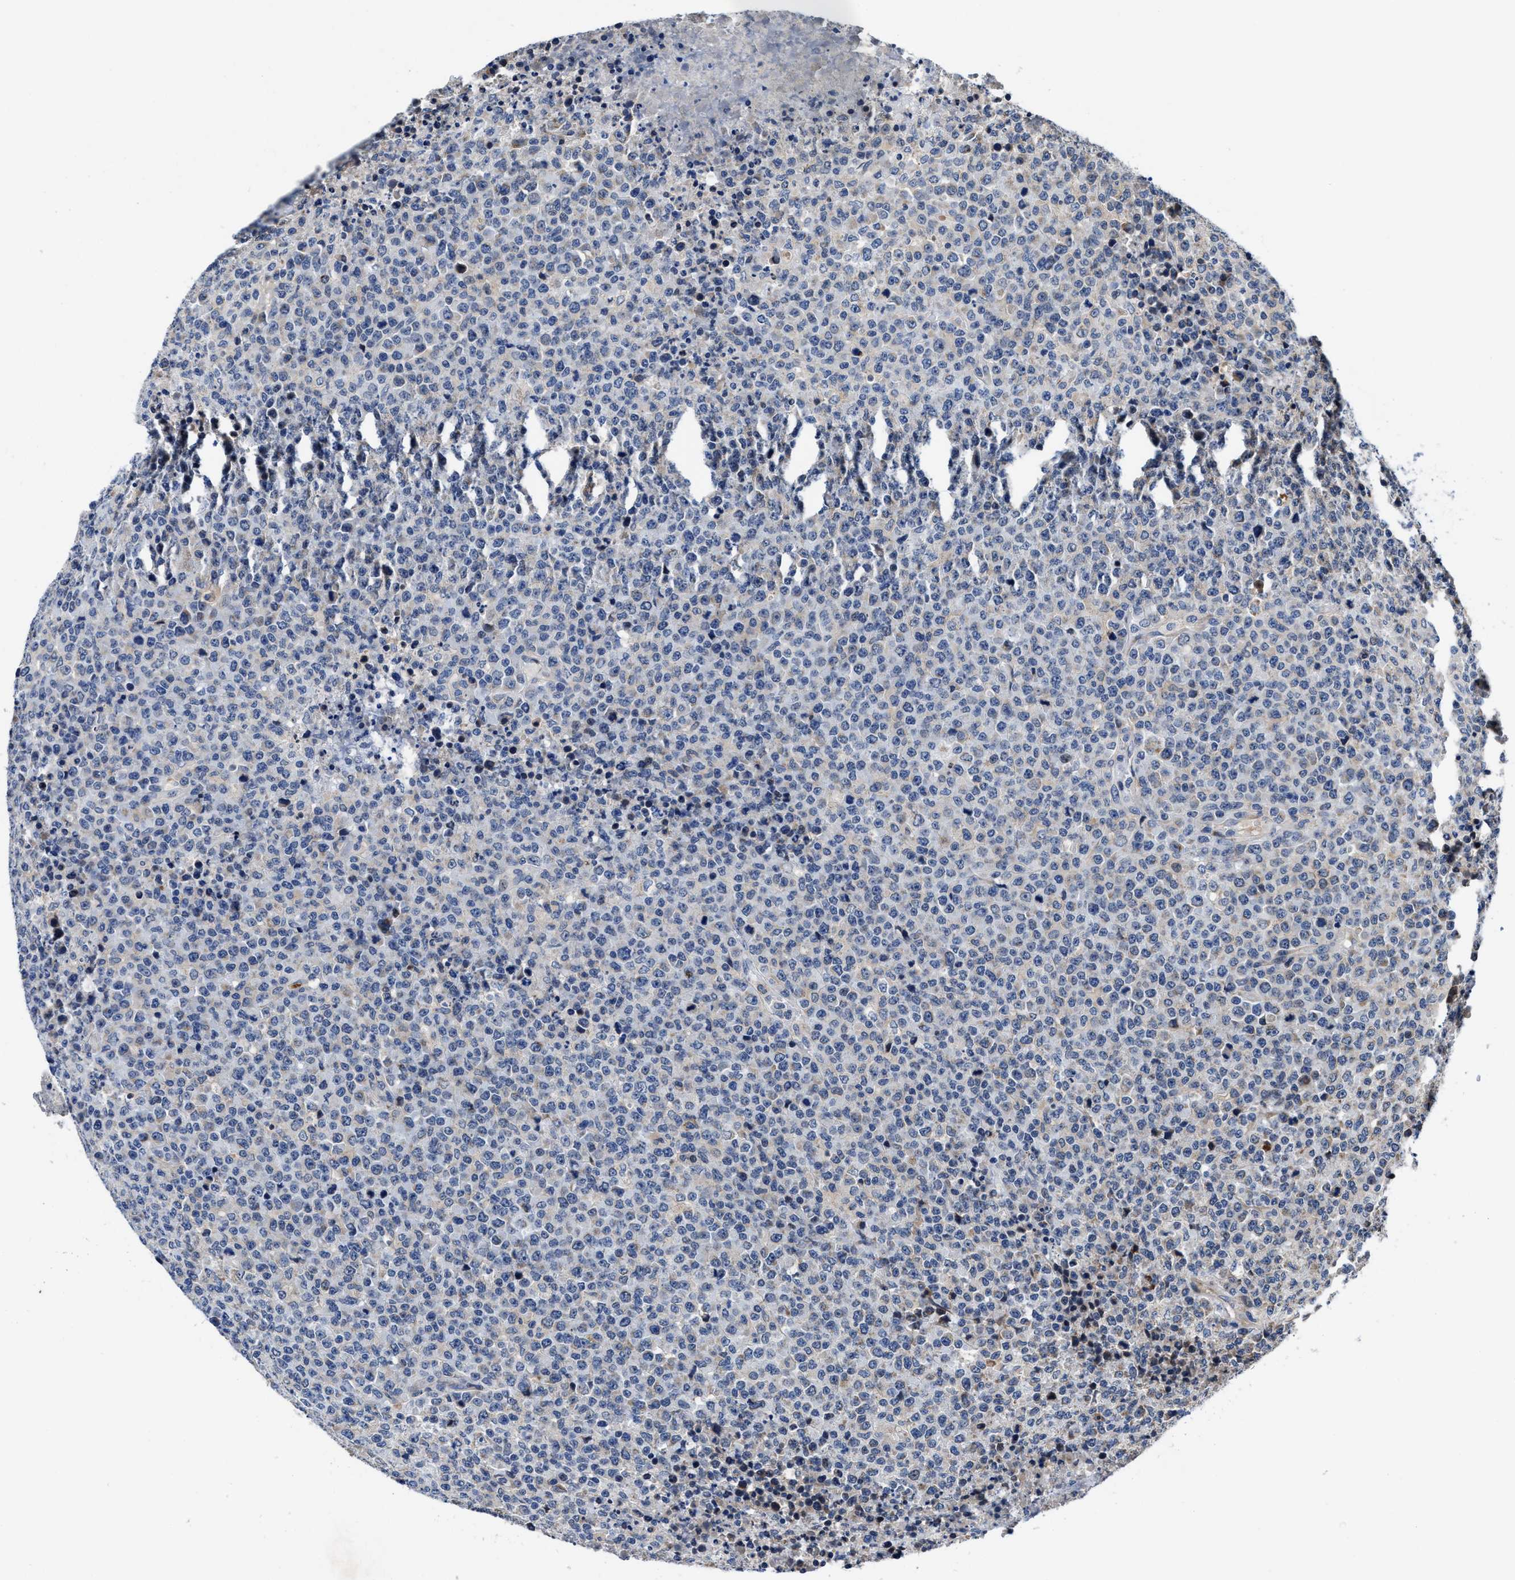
{"staining": {"intensity": "negative", "quantity": "none", "location": "none"}, "tissue": "lymphoma", "cell_type": "Tumor cells", "image_type": "cancer", "snomed": [{"axis": "morphology", "description": "Malignant lymphoma, non-Hodgkin's type, High grade"}, {"axis": "topography", "description": "Lymph node"}], "caption": "Malignant lymphoma, non-Hodgkin's type (high-grade) was stained to show a protein in brown. There is no significant positivity in tumor cells. Brightfield microscopy of IHC stained with DAB (3,3'-diaminobenzidine) (brown) and hematoxylin (blue), captured at high magnification.", "gene": "TMEM53", "patient": {"sex": "male", "age": 13}}